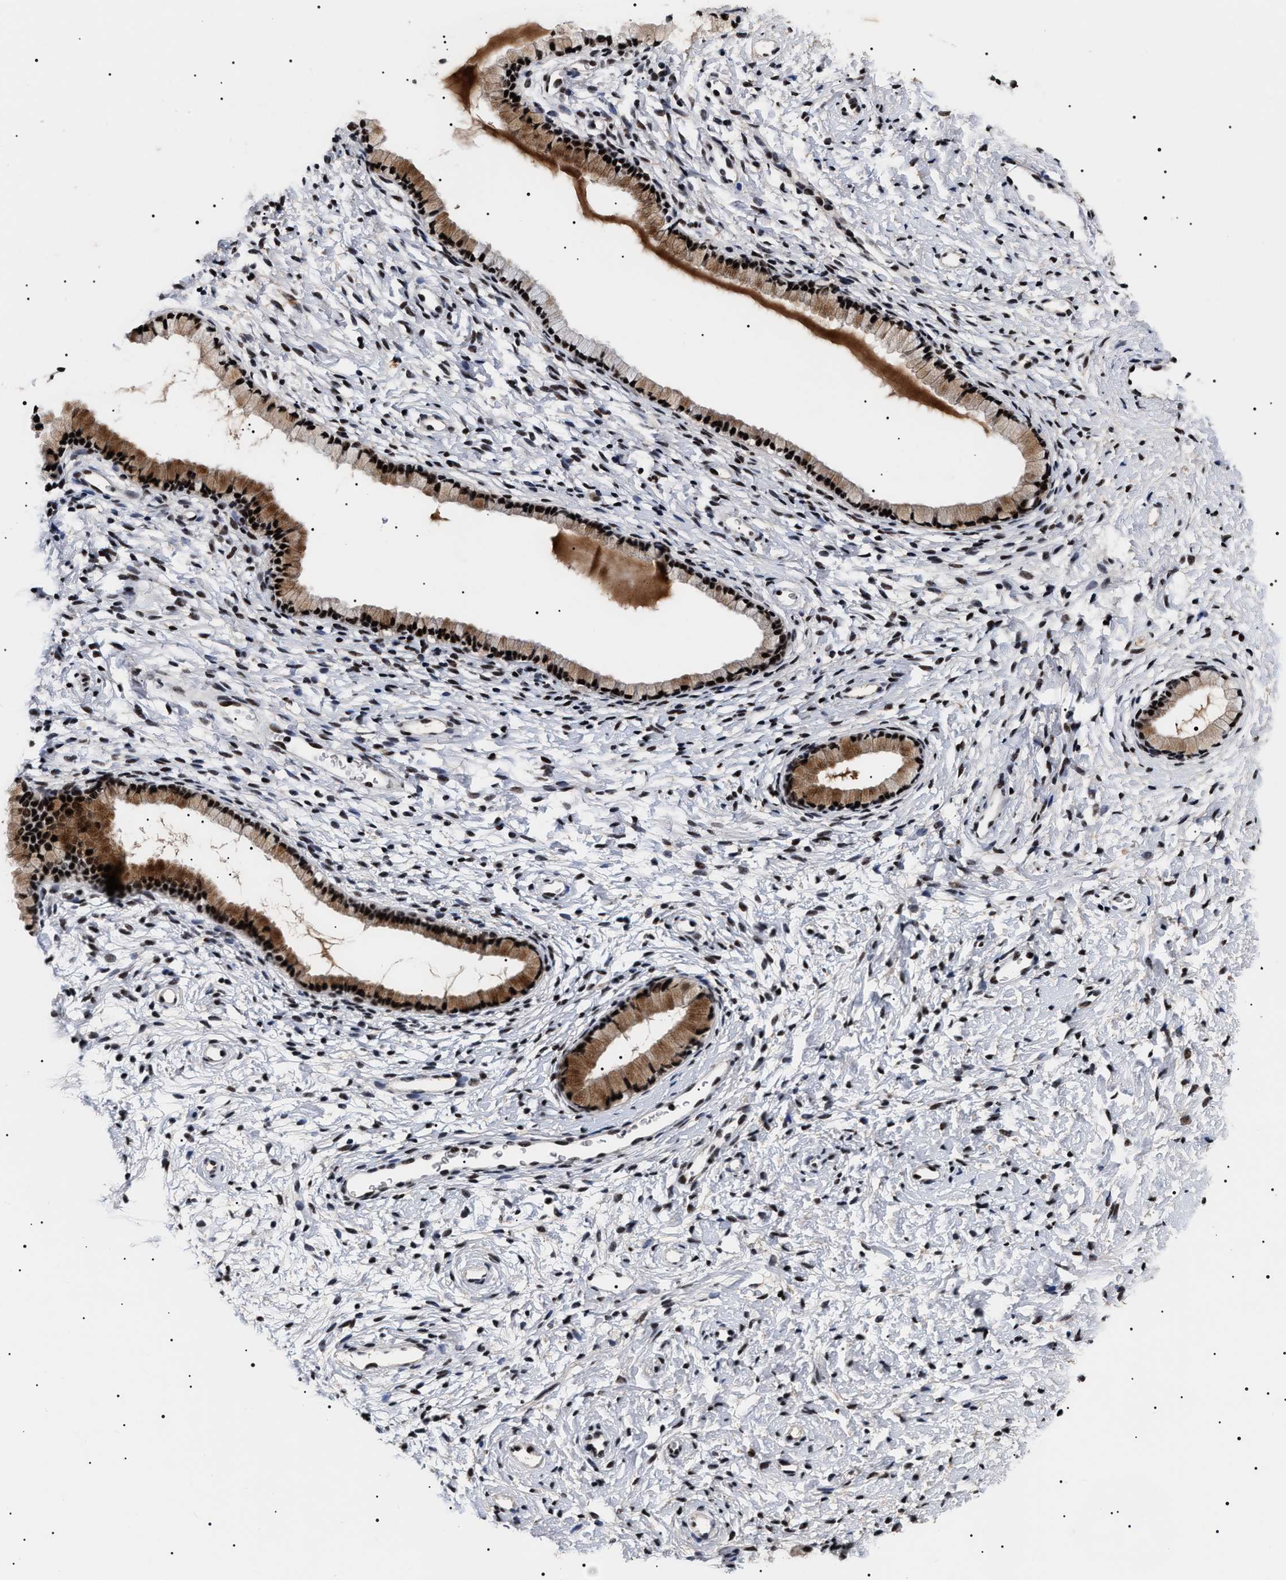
{"staining": {"intensity": "strong", "quantity": ">75%", "location": "cytoplasmic/membranous,nuclear"}, "tissue": "cervix", "cell_type": "Glandular cells", "image_type": "normal", "snomed": [{"axis": "morphology", "description": "Normal tissue, NOS"}, {"axis": "topography", "description": "Cervix"}], "caption": "Strong cytoplasmic/membranous,nuclear protein expression is seen in approximately >75% of glandular cells in cervix. Nuclei are stained in blue.", "gene": "CAAP1", "patient": {"sex": "female", "age": 72}}